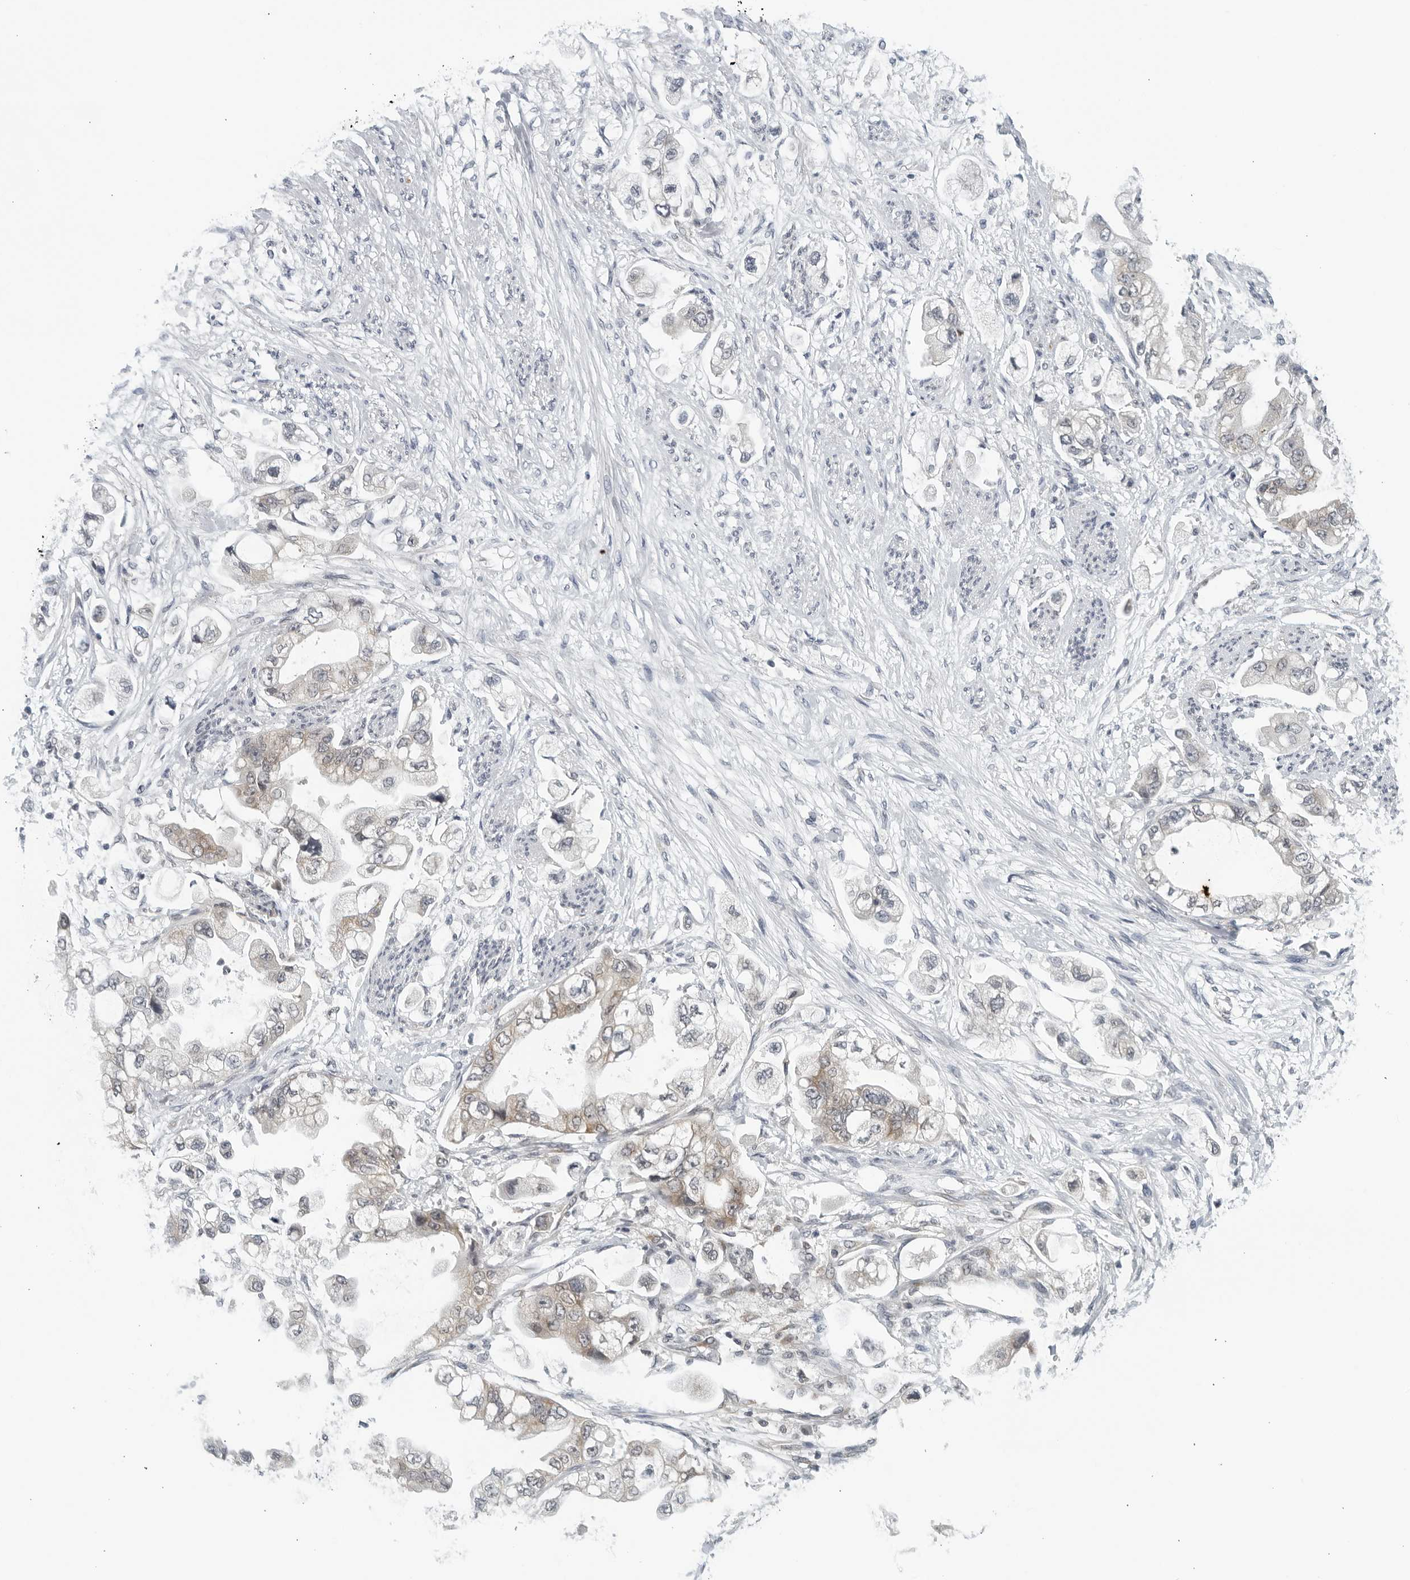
{"staining": {"intensity": "weak", "quantity": "25%-75%", "location": "cytoplasmic/membranous"}, "tissue": "stomach cancer", "cell_type": "Tumor cells", "image_type": "cancer", "snomed": [{"axis": "morphology", "description": "Adenocarcinoma, NOS"}, {"axis": "topography", "description": "Stomach"}], "caption": "Tumor cells reveal low levels of weak cytoplasmic/membranous staining in approximately 25%-75% of cells in human stomach adenocarcinoma.", "gene": "RC3H1", "patient": {"sex": "male", "age": 62}}